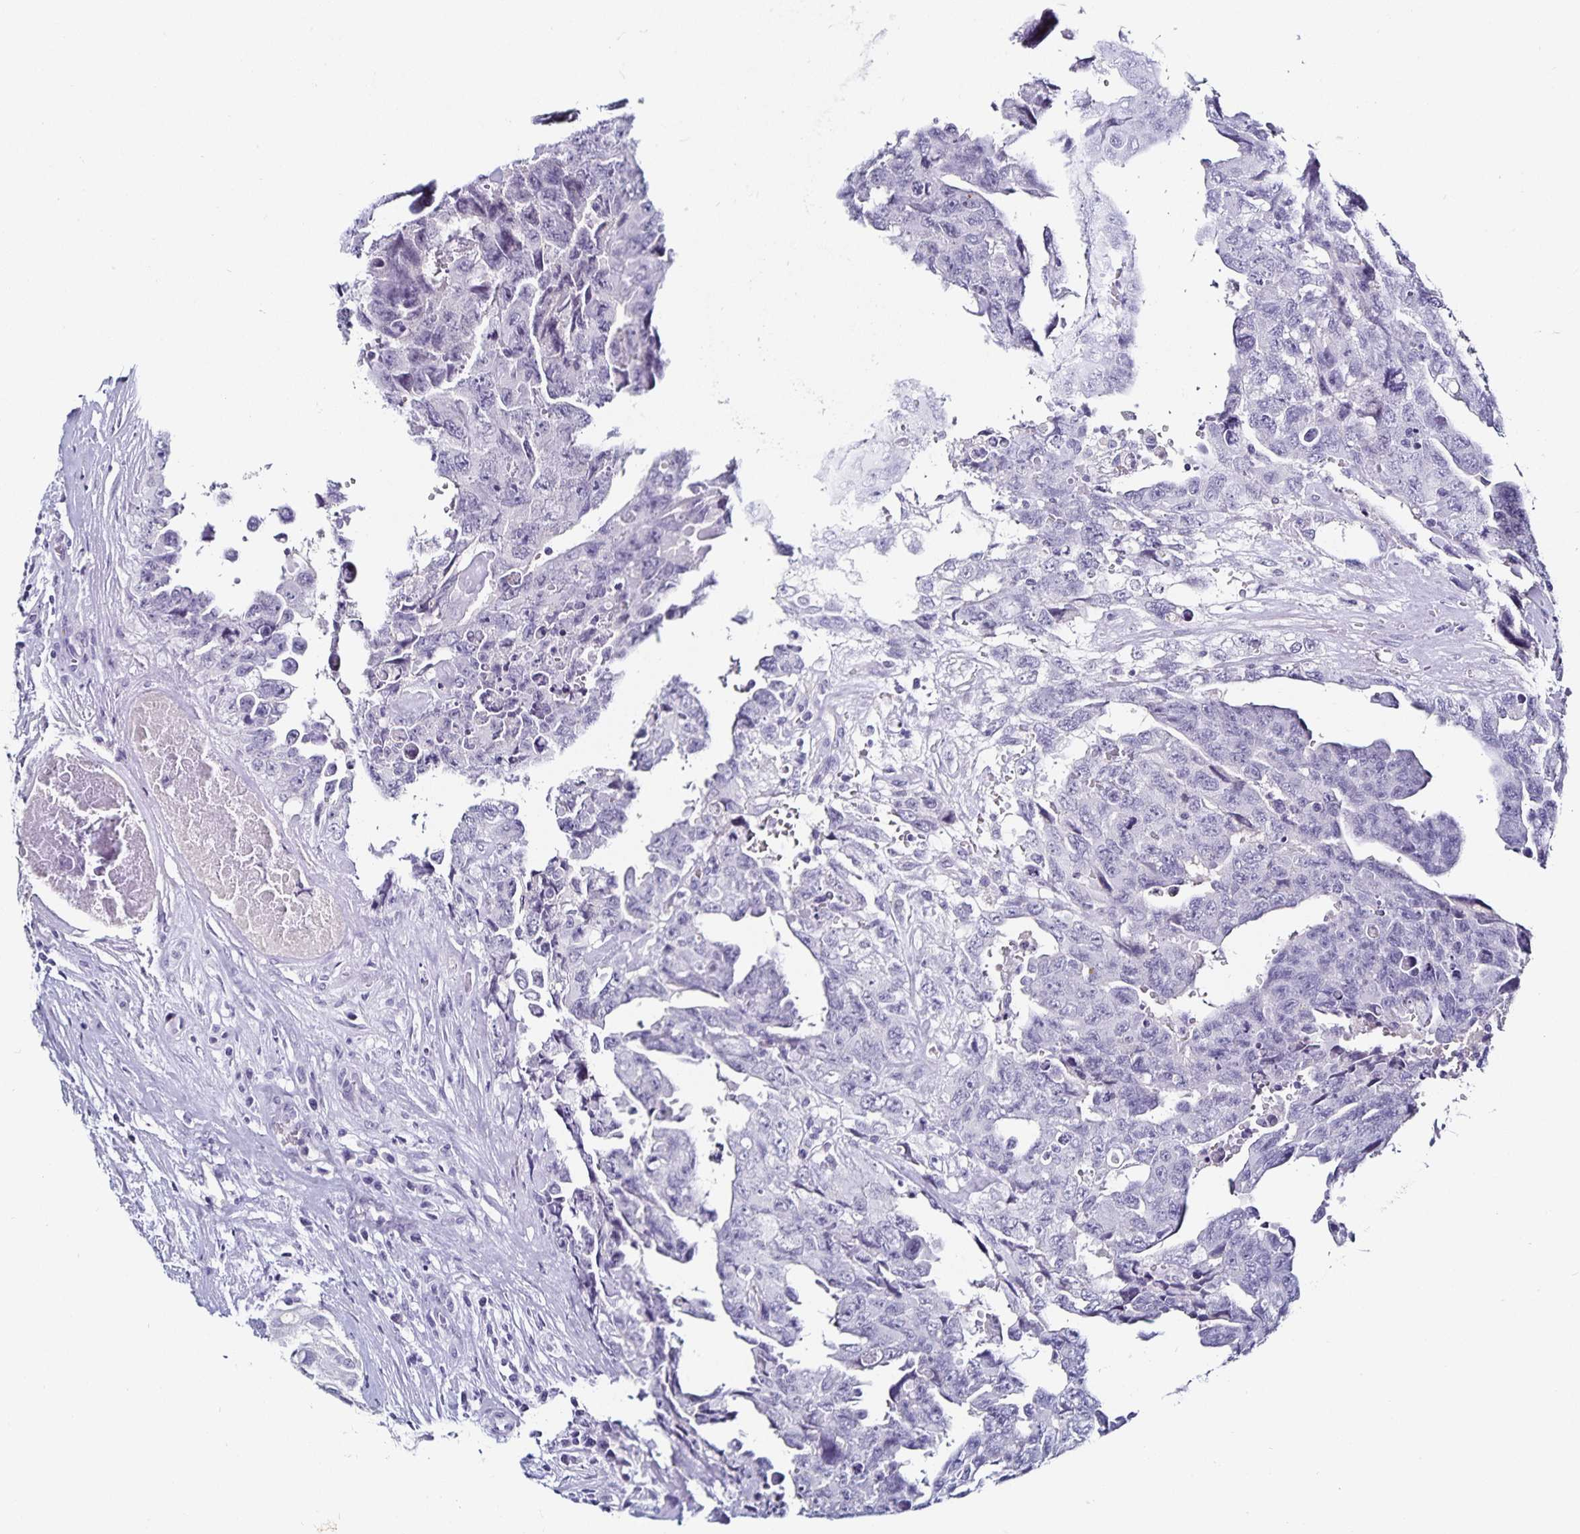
{"staining": {"intensity": "negative", "quantity": "none", "location": "none"}, "tissue": "testis cancer", "cell_type": "Tumor cells", "image_type": "cancer", "snomed": [{"axis": "morphology", "description": "Carcinoma, Embryonal, NOS"}, {"axis": "topography", "description": "Testis"}], "caption": "There is no significant staining in tumor cells of embryonal carcinoma (testis).", "gene": "TTR", "patient": {"sex": "male", "age": 24}}